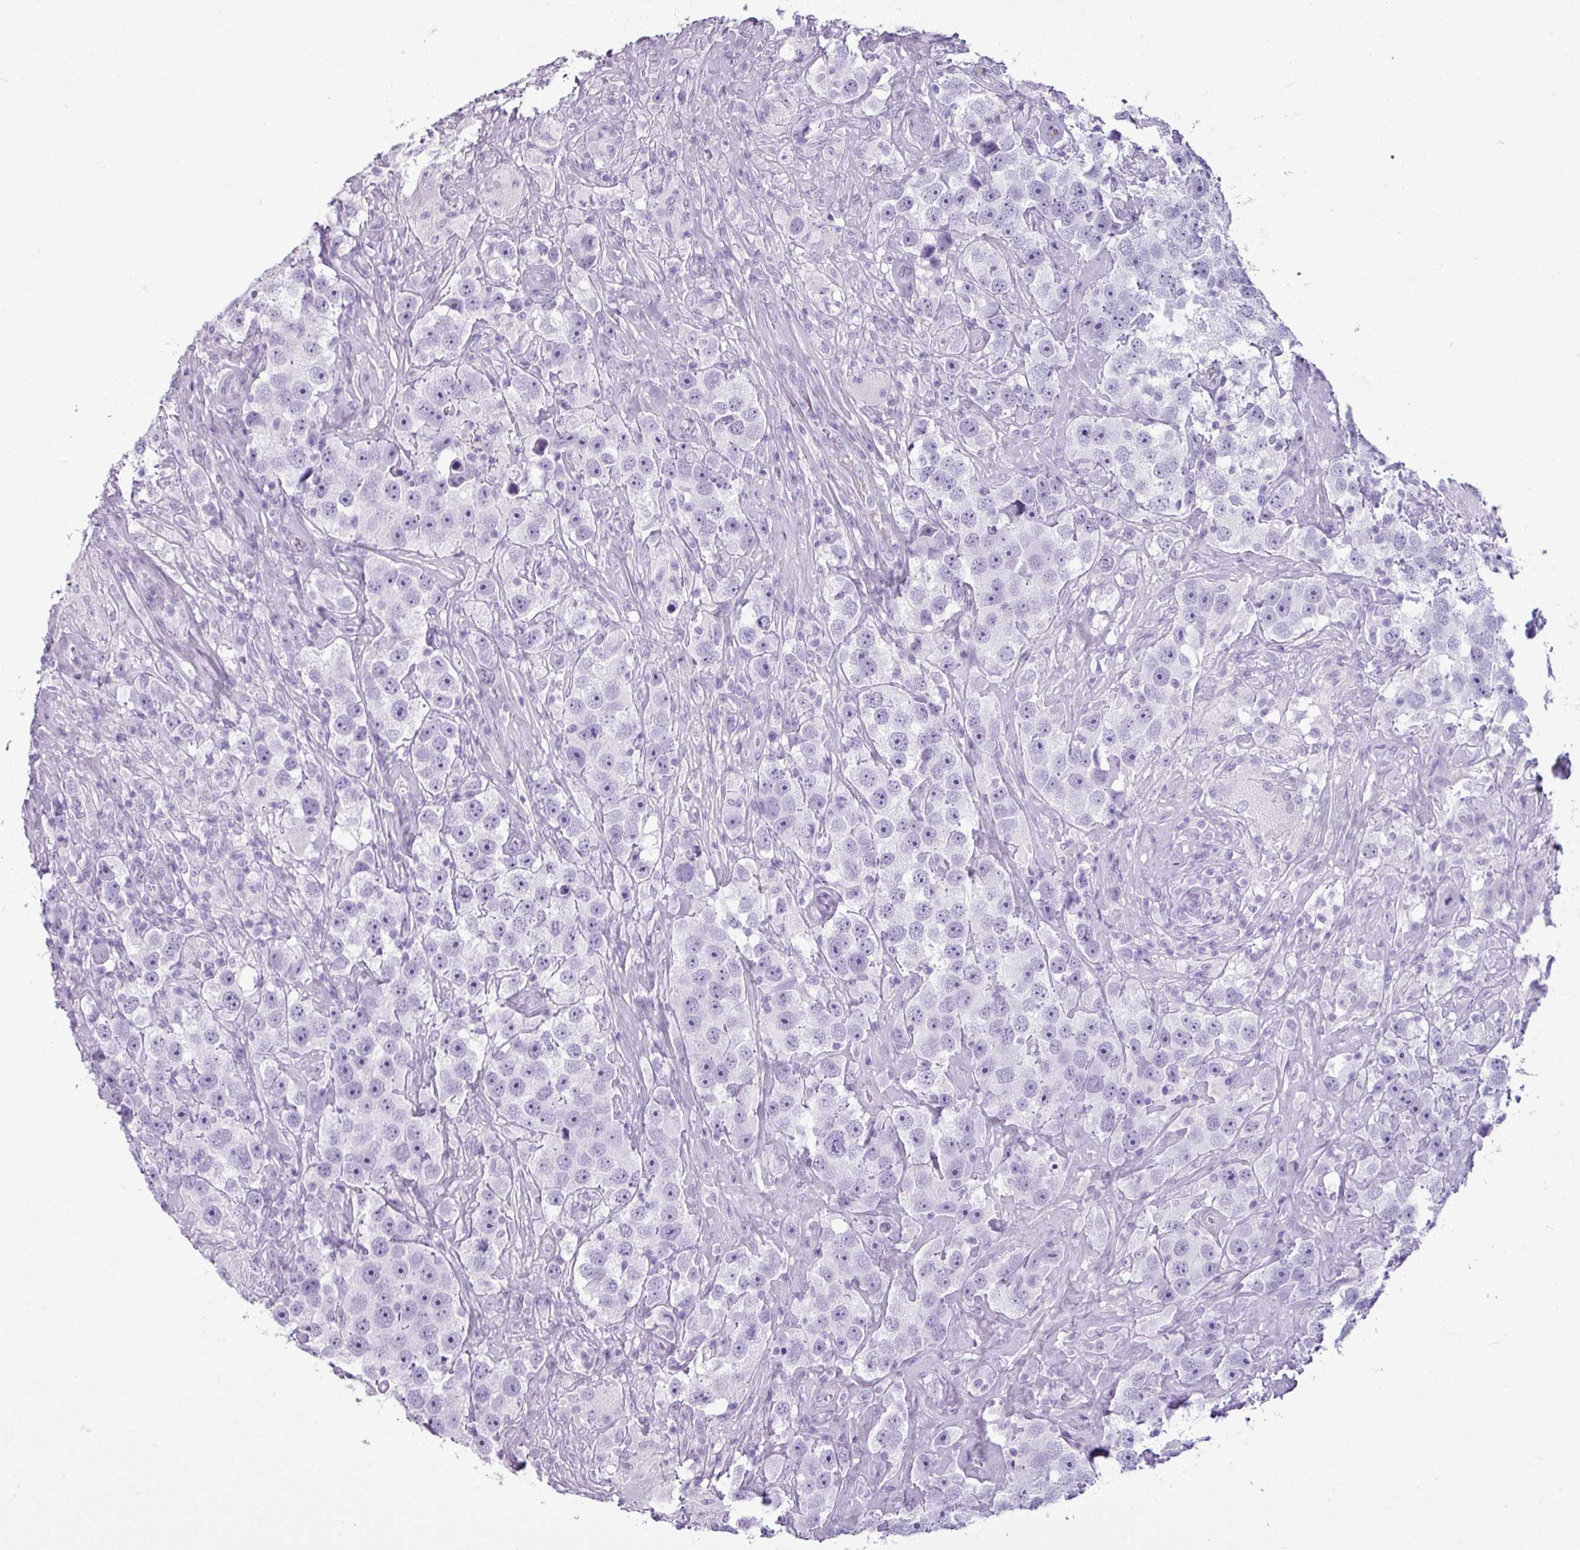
{"staining": {"intensity": "negative", "quantity": "none", "location": "none"}, "tissue": "testis cancer", "cell_type": "Tumor cells", "image_type": "cancer", "snomed": [{"axis": "morphology", "description": "Seminoma, NOS"}, {"axis": "topography", "description": "Testis"}], "caption": "Protein analysis of seminoma (testis) demonstrates no significant expression in tumor cells. (Stains: DAB (3,3'-diaminobenzidine) immunohistochemistry (IHC) with hematoxylin counter stain, Microscopy: brightfield microscopy at high magnification).", "gene": "AMY1B", "patient": {"sex": "male", "age": 49}}